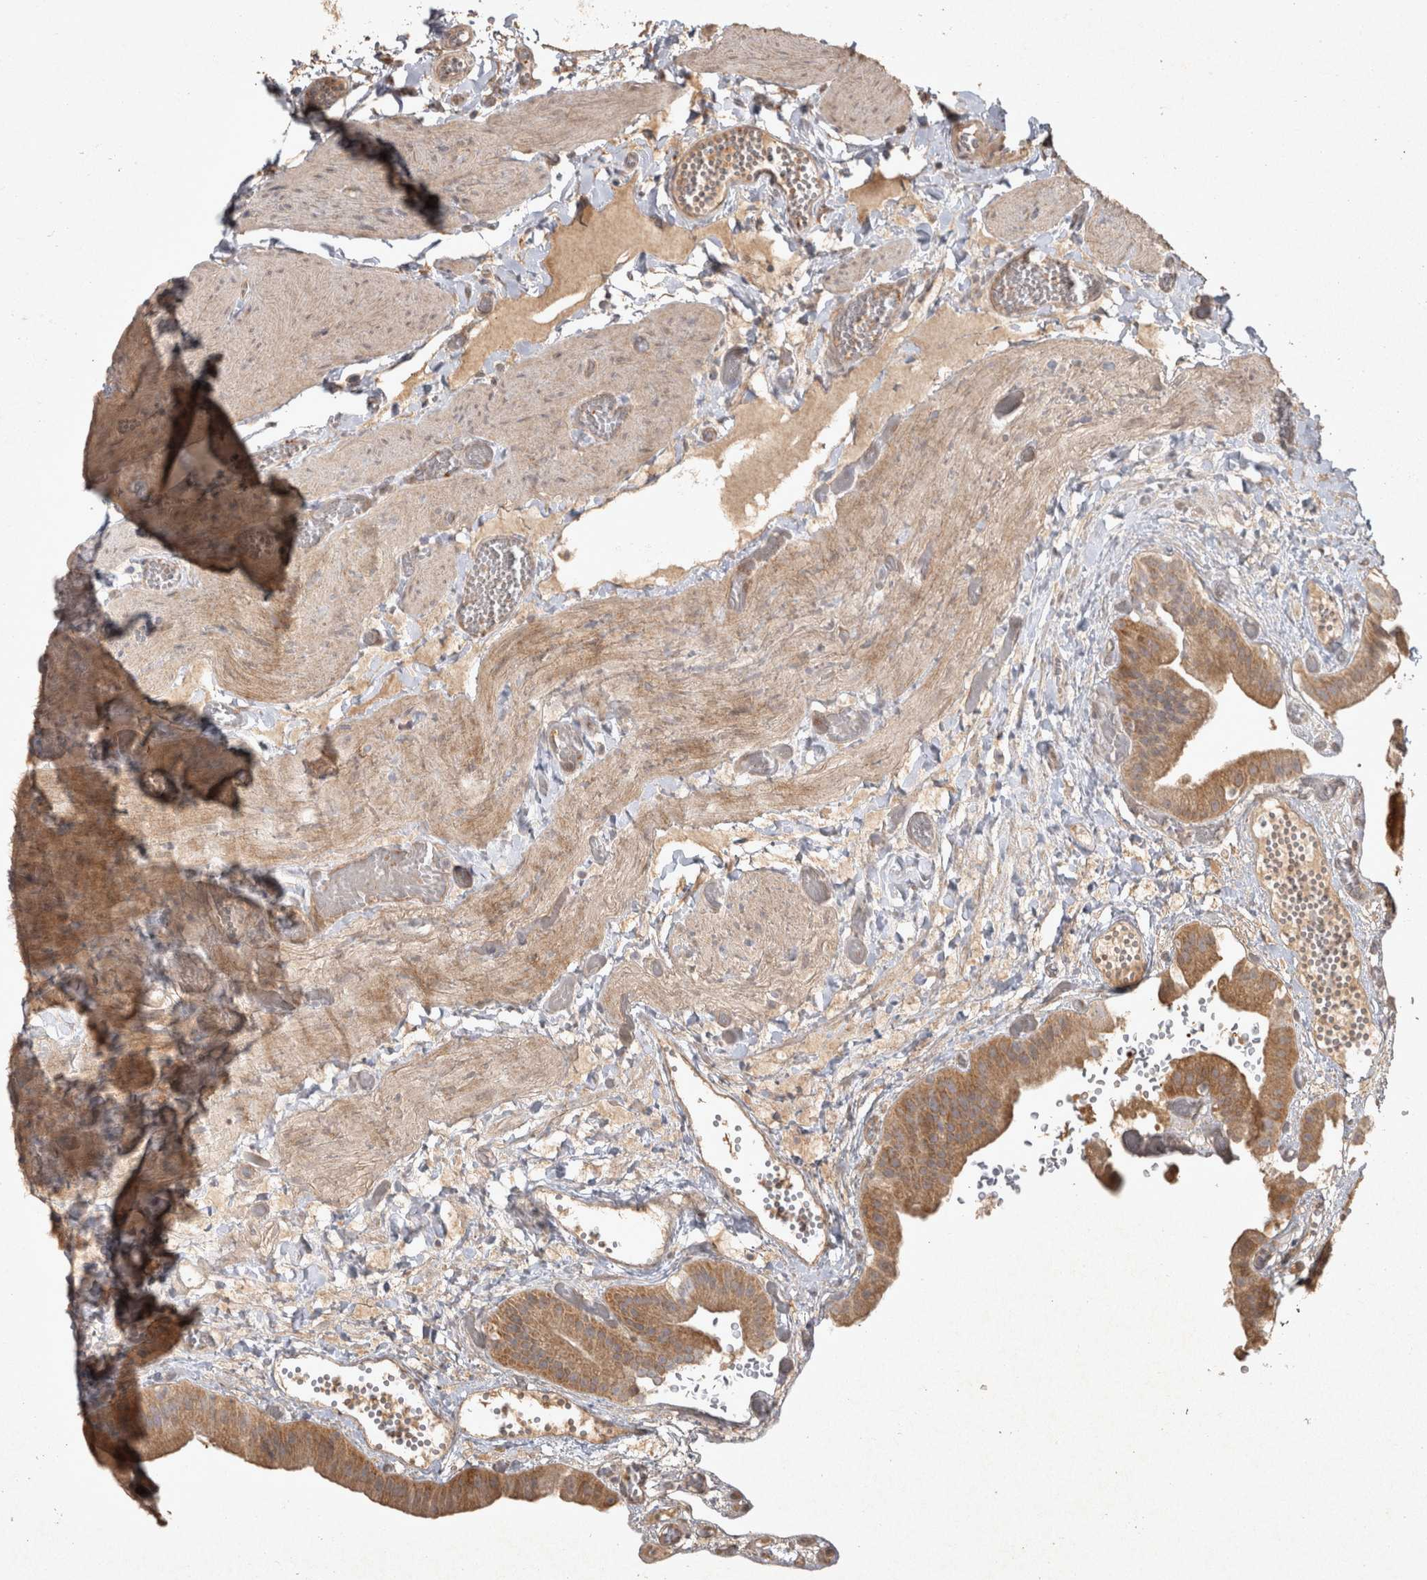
{"staining": {"intensity": "moderate", "quantity": ">75%", "location": "cytoplasmic/membranous"}, "tissue": "gallbladder", "cell_type": "Glandular cells", "image_type": "normal", "snomed": [{"axis": "morphology", "description": "Normal tissue, NOS"}, {"axis": "topography", "description": "Gallbladder"}], "caption": "Protein expression by immunohistochemistry displays moderate cytoplasmic/membranous staining in about >75% of glandular cells in benign gallbladder.", "gene": "OSTN", "patient": {"sex": "female", "age": 64}}